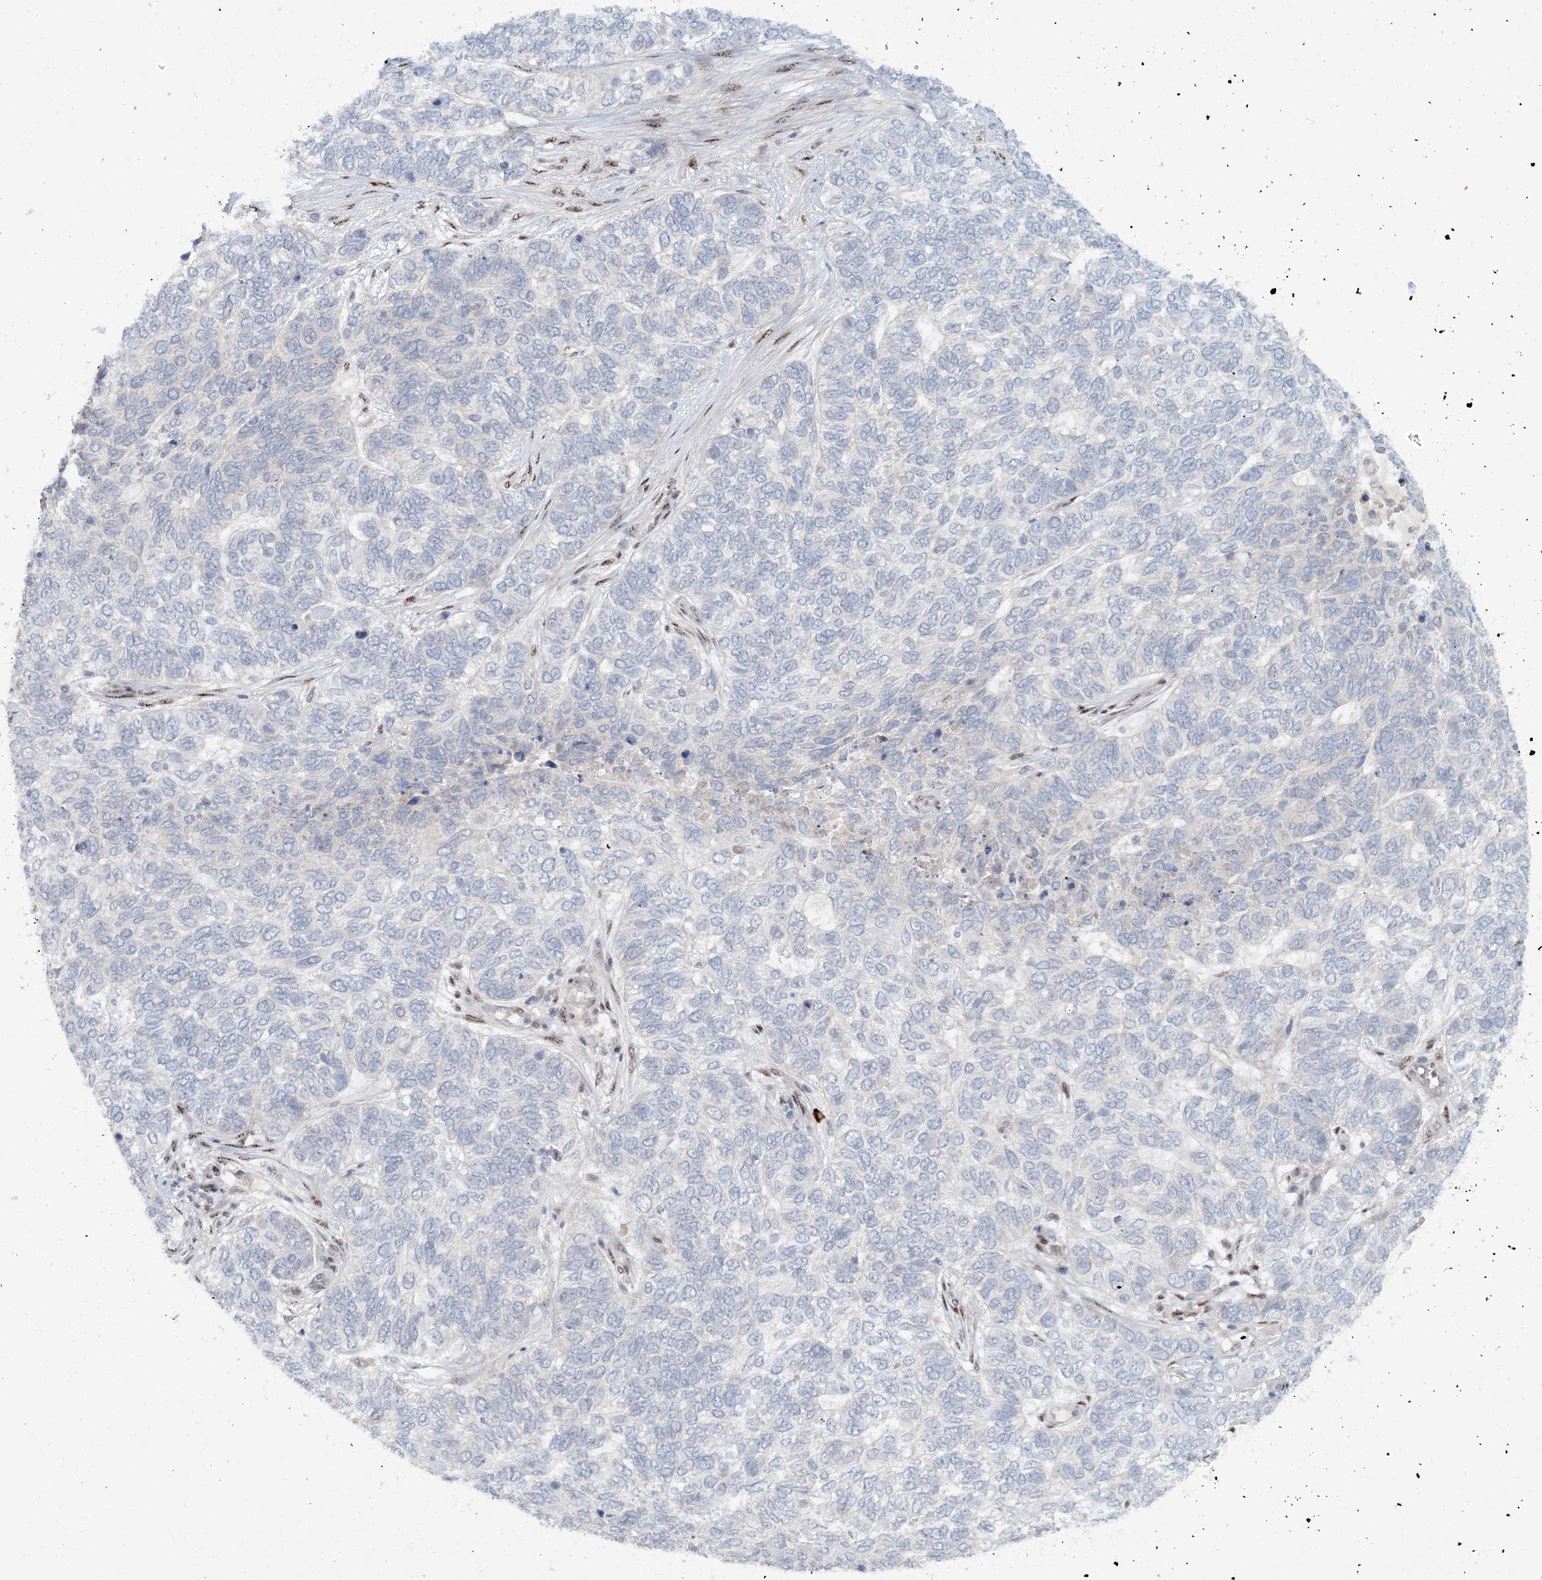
{"staining": {"intensity": "negative", "quantity": "none", "location": "none"}, "tissue": "skin cancer", "cell_type": "Tumor cells", "image_type": "cancer", "snomed": [{"axis": "morphology", "description": "Basal cell carcinoma"}, {"axis": "topography", "description": "Skin"}], "caption": "Immunohistochemistry (IHC) of skin cancer displays no staining in tumor cells. (IHC, brightfield microscopy, high magnification).", "gene": "GIN1", "patient": {"sex": "female", "age": 65}}